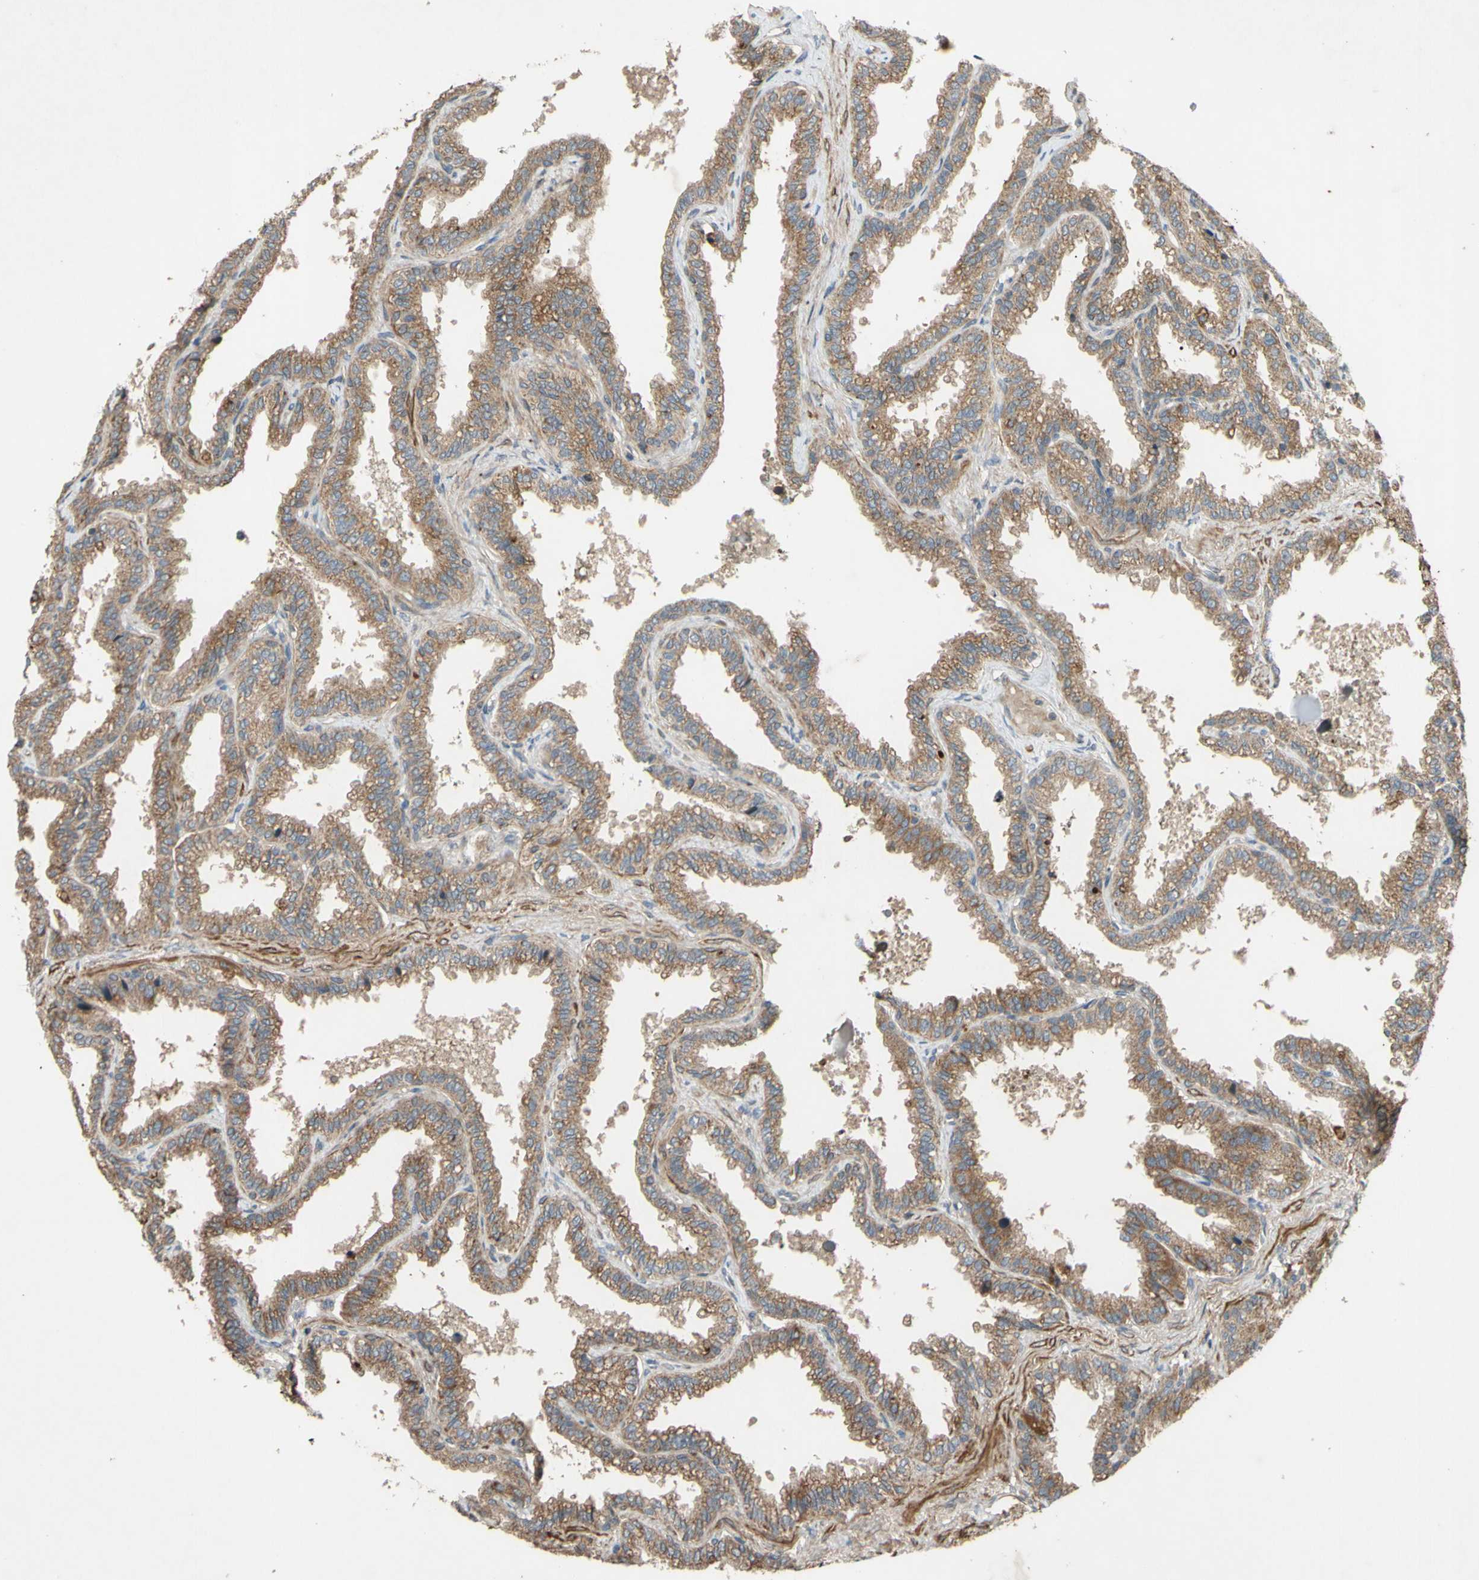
{"staining": {"intensity": "moderate", "quantity": ">75%", "location": "cytoplasmic/membranous"}, "tissue": "seminal vesicle", "cell_type": "Glandular cells", "image_type": "normal", "snomed": [{"axis": "morphology", "description": "Normal tissue, NOS"}, {"axis": "topography", "description": "Seminal veicle"}], "caption": "Immunohistochemistry (IHC) photomicrograph of benign seminal vesicle: human seminal vesicle stained using immunohistochemistry exhibits medium levels of moderate protein expression localized specifically in the cytoplasmic/membranous of glandular cells, appearing as a cytoplasmic/membranous brown color.", "gene": "PARD6A", "patient": {"sex": "male", "age": 46}}